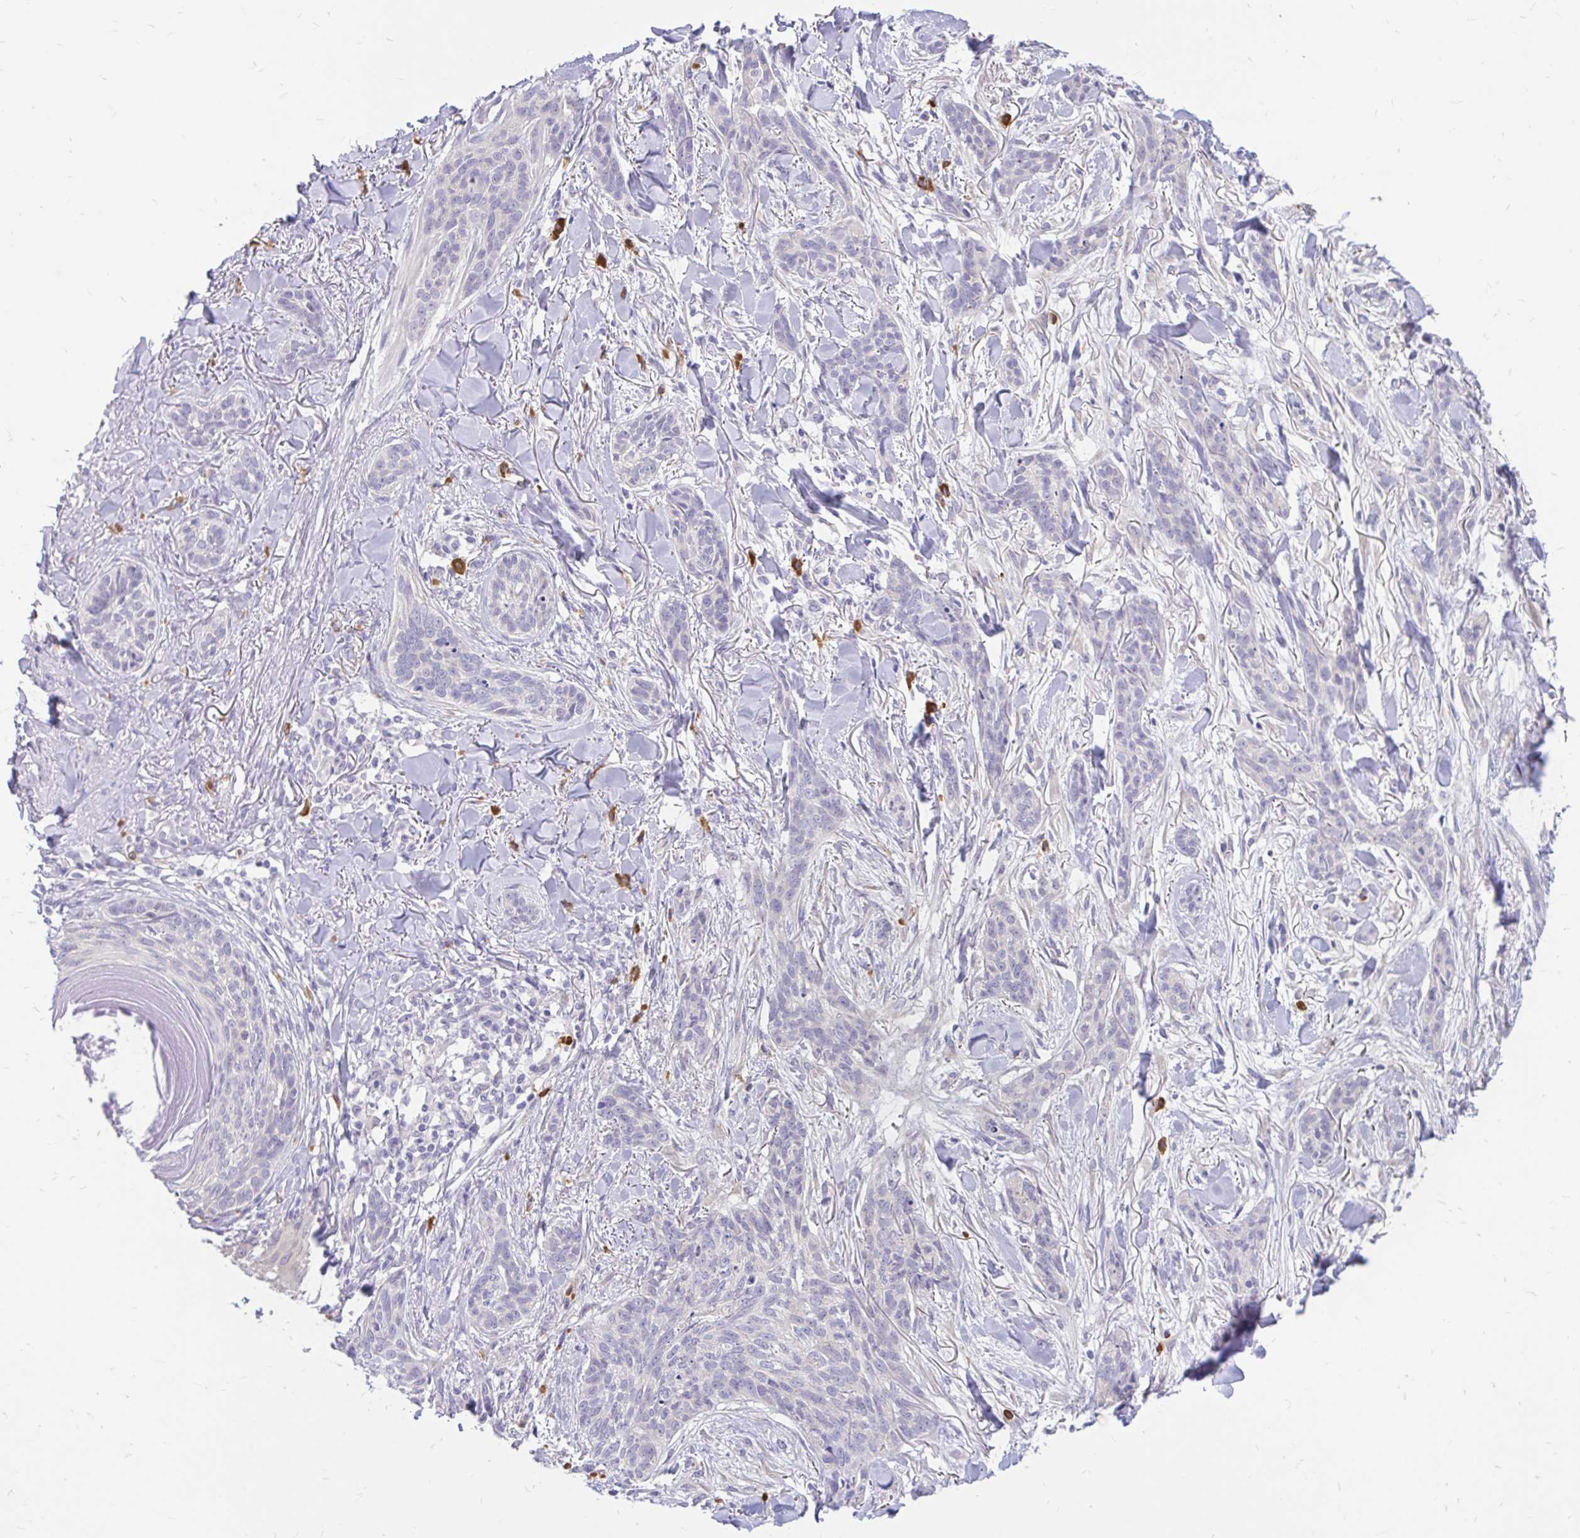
{"staining": {"intensity": "negative", "quantity": "none", "location": "none"}, "tissue": "skin cancer", "cell_type": "Tumor cells", "image_type": "cancer", "snomed": [{"axis": "morphology", "description": "Basal cell carcinoma"}, {"axis": "topography", "description": "Skin"}], "caption": "Protein analysis of skin cancer displays no significant expression in tumor cells.", "gene": "MAP1LC3A", "patient": {"sex": "male", "age": 52}}